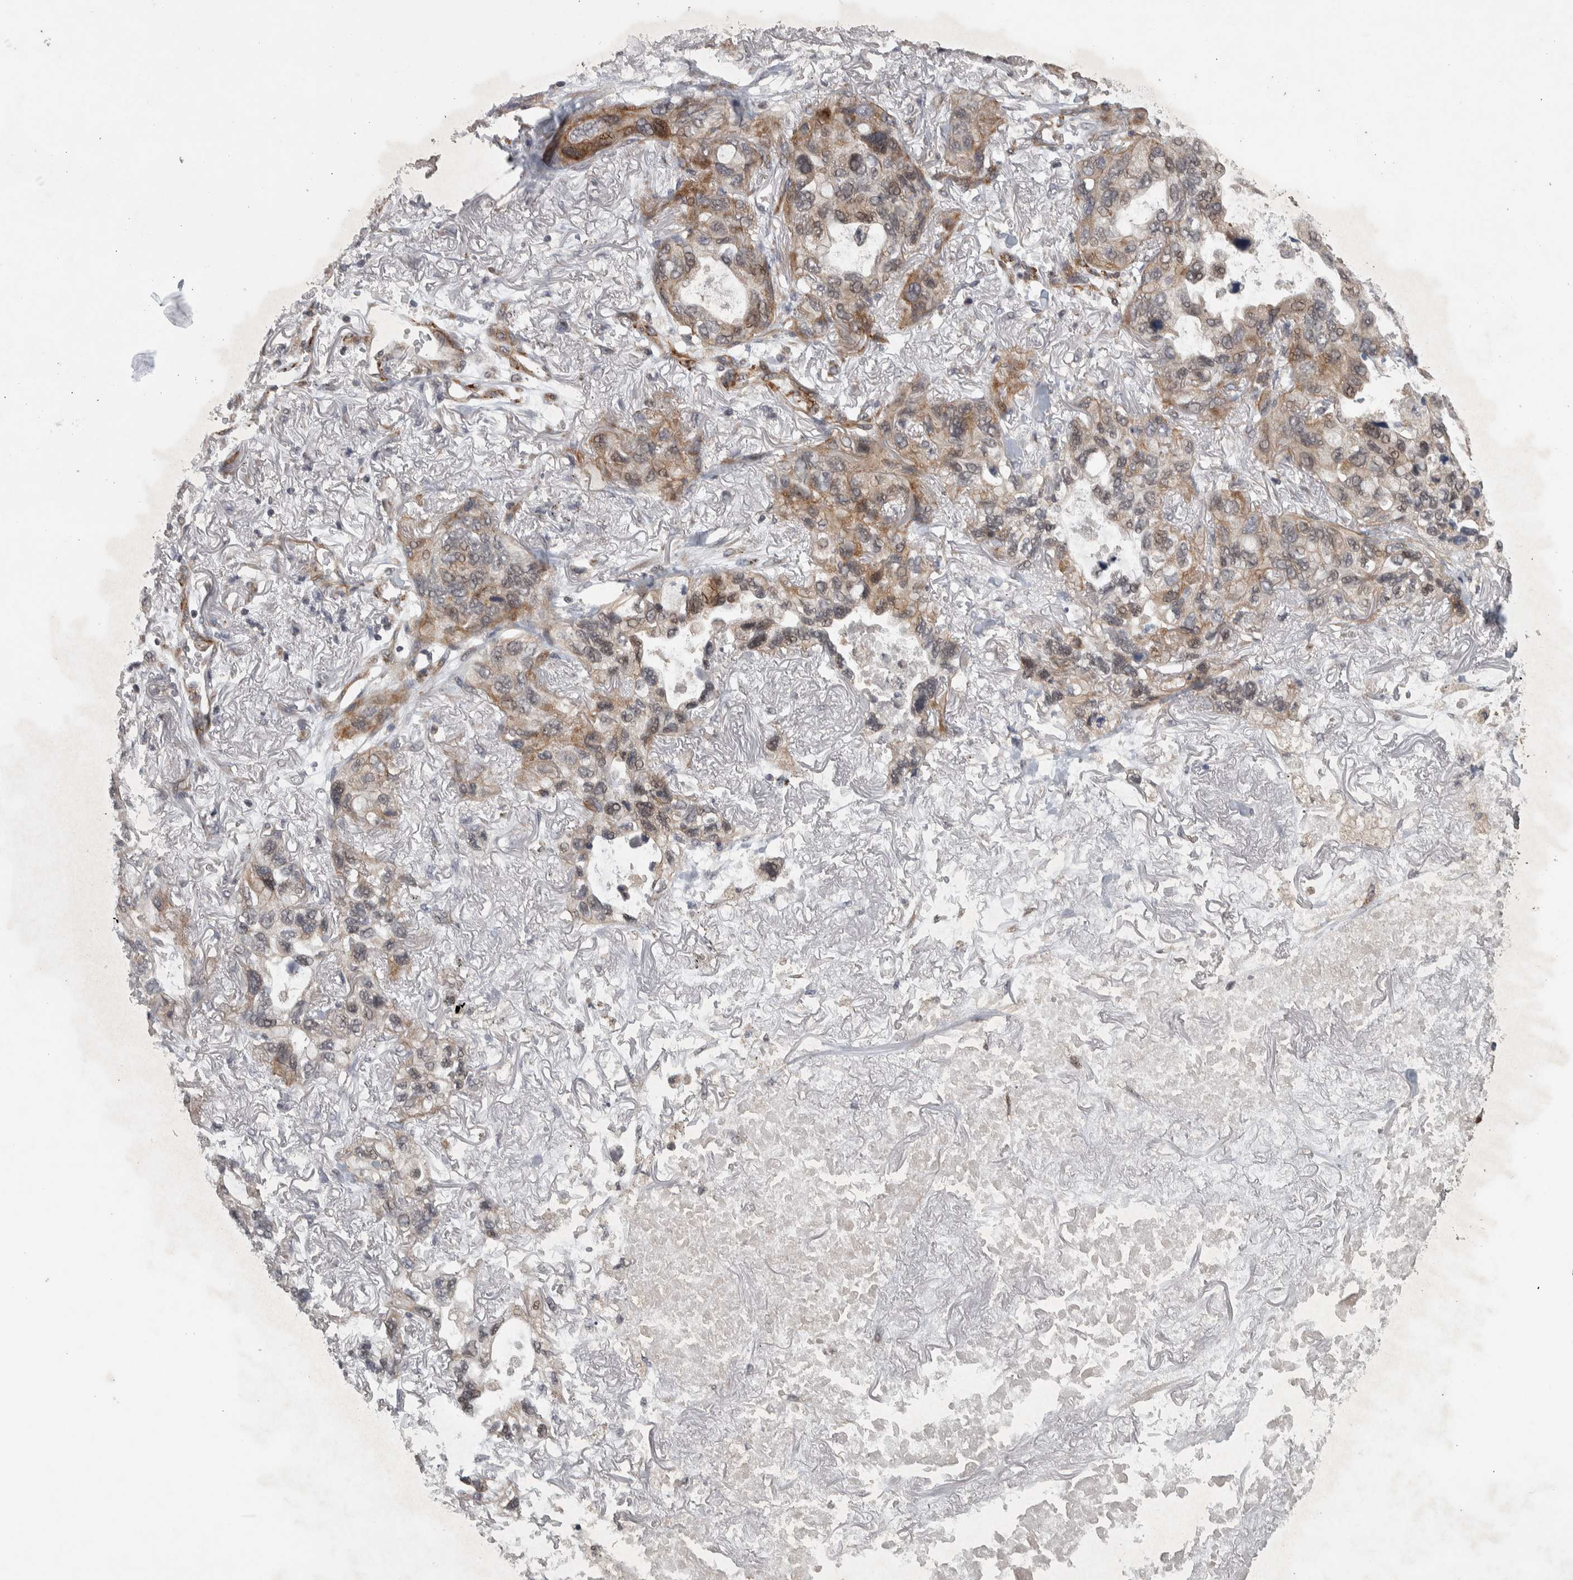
{"staining": {"intensity": "moderate", "quantity": "25%-75%", "location": "cytoplasmic/membranous"}, "tissue": "lung cancer", "cell_type": "Tumor cells", "image_type": "cancer", "snomed": [{"axis": "morphology", "description": "Squamous cell carcinoma, NOS"}, {"axis": "topography", "description": "Lung"}], "caption": "Protein analysis of squamous cell carcinoma (lung) tissue exhibits moderate cytoplasmic/membranous staining in about 25%-75% of tumor cells.", "gene": "ERAL1", "patient": {"sex": "female", "age": 73}}